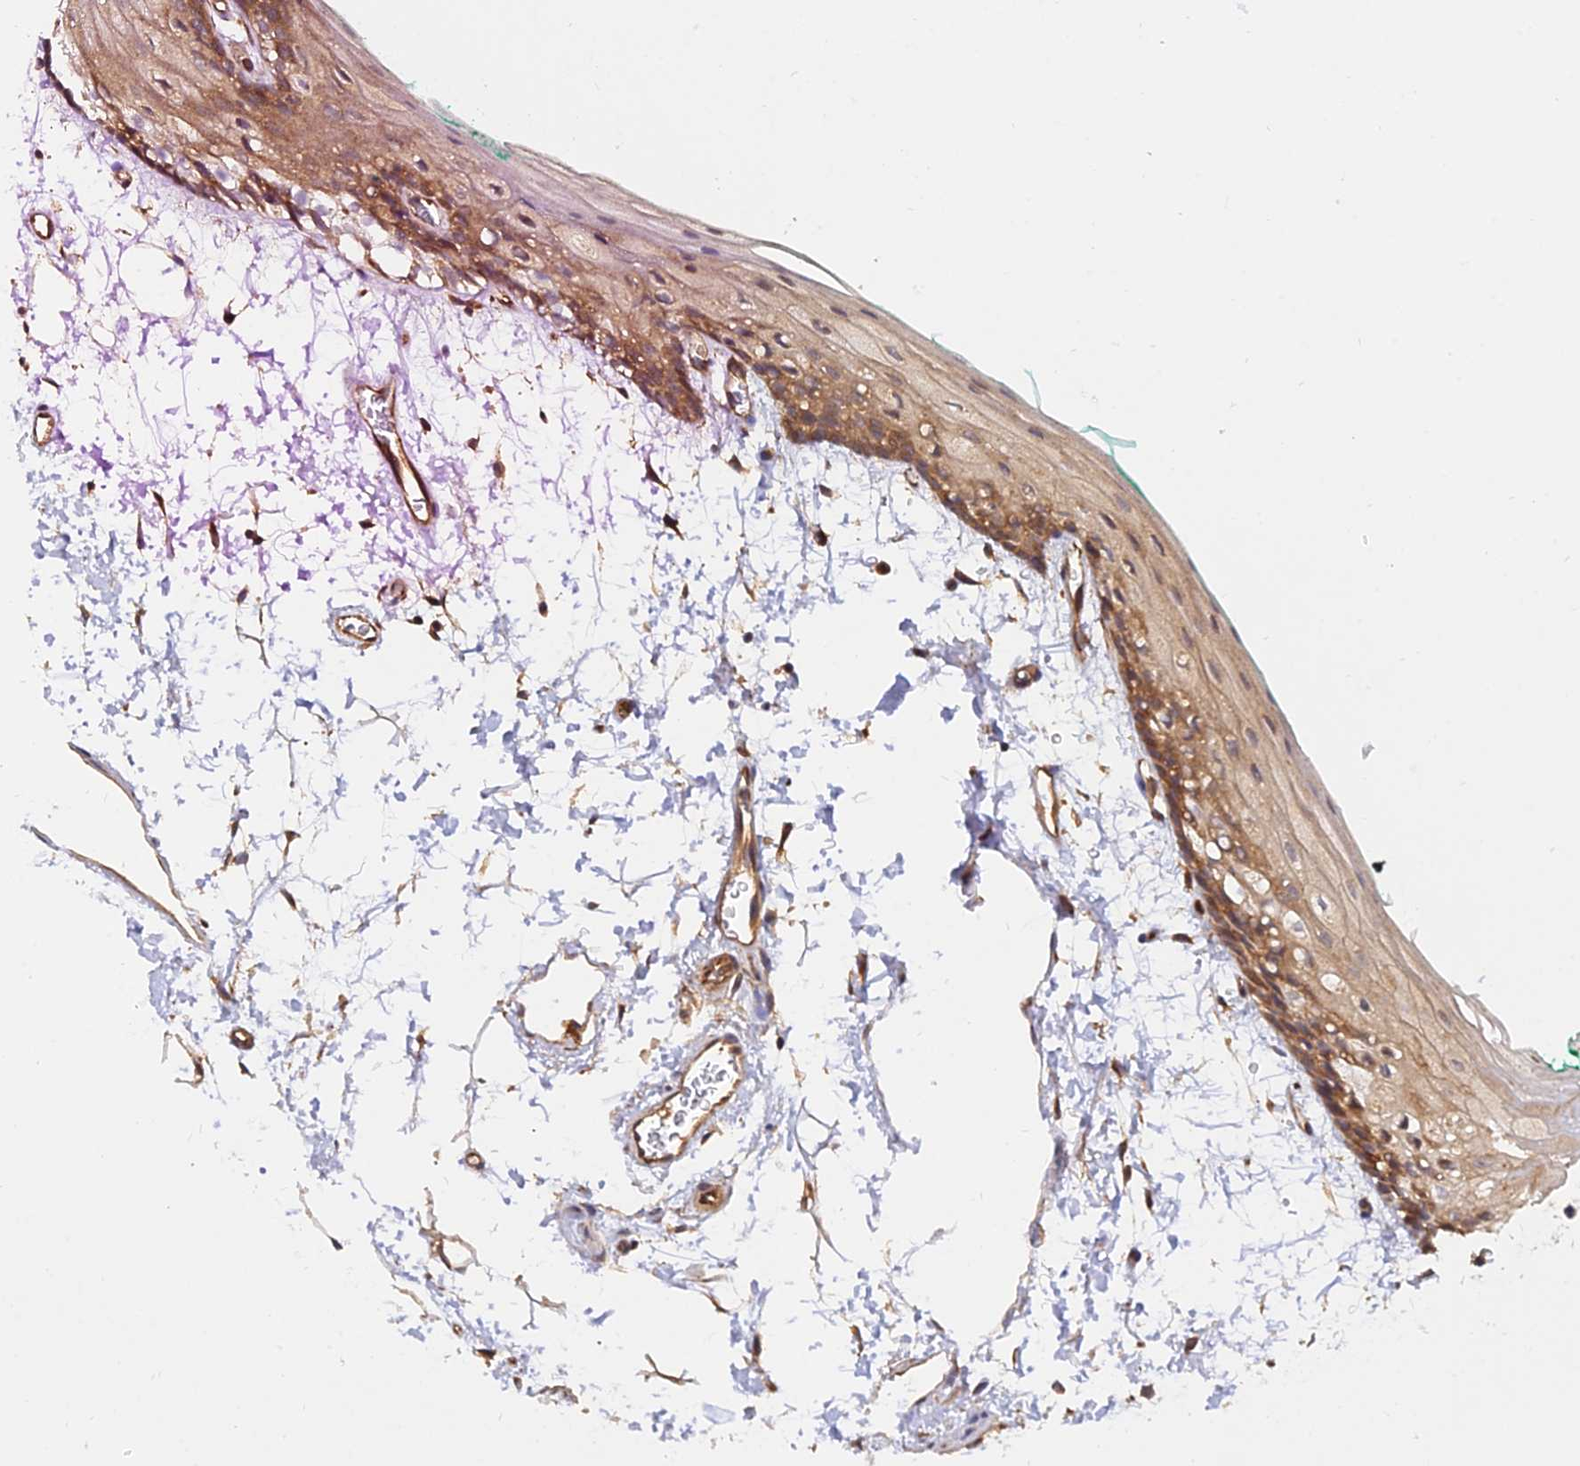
{"staining": {"intensity": "moderate", "quantity": ">75%", "location": "cytoplasmic/membranous"}, "tissue": "oral mucosa", "cell_type": "Squamous epithelial cells", "image_type": "normal", "snomed": [{"axis": "morphology", "description": "Normal tissue, NOS"}, {"axis": "topography", "description": "Skeletal muscle"}, {"axis": "topography", "description": "Oral tissue"}, {"axis": "topography", "description": "Peripheral nerve tissue"}], "caption": "Unremarkable oral mucosa demonstrates moderate cytoplasmic/membranous expression in approximately >75% of squamous epithelial cells The protein of interest is shown in brown color, while the nuclei are stained blue..", "gene": "WDR41", "patient": {"sex": "female", "age": 84}}